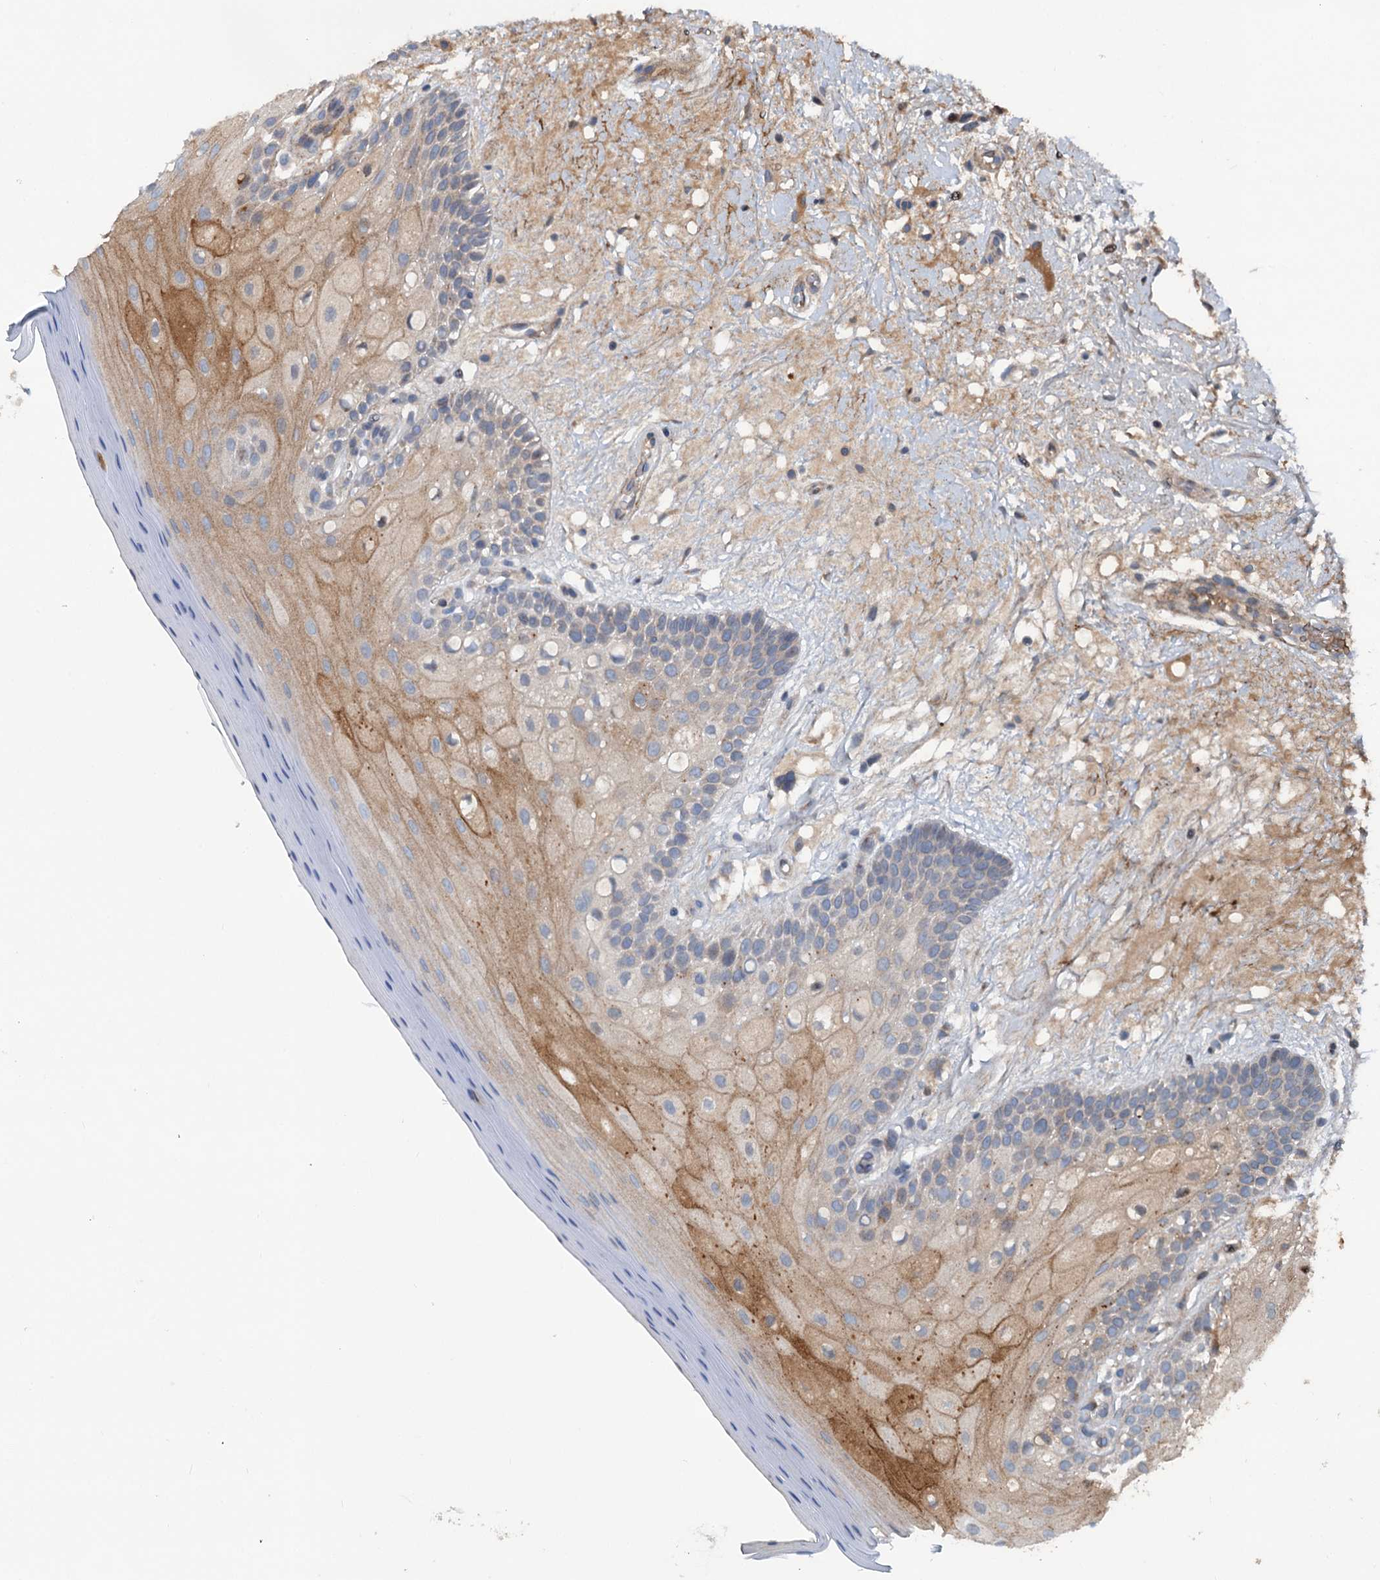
{"staining": {"intensity": "strong", "quantity": "25%-75%", "location": "cytoplasmic/membranous"}, "tissue": "oral mucosa", "cell_type": "Squamous epithelial cells", "image_type": "normal", "snomed": [{"axis": "morphology", "description": "Normal tissue, NOS"}, {"axis": "topography", "description": "Oral tissue"}, {"axis": "topography", "description": "Tounge, NOS"}], "caption": "An image of human oral mucosa stained for a protein exhibits strong cytoplasmic/membranous brown staining in squamous epithelial cells. (DAB IHC, brown staining for protein, blue staining for nuclei).", "gene": "TEDC1", "patient": {"sex": "male", "age": 47}}